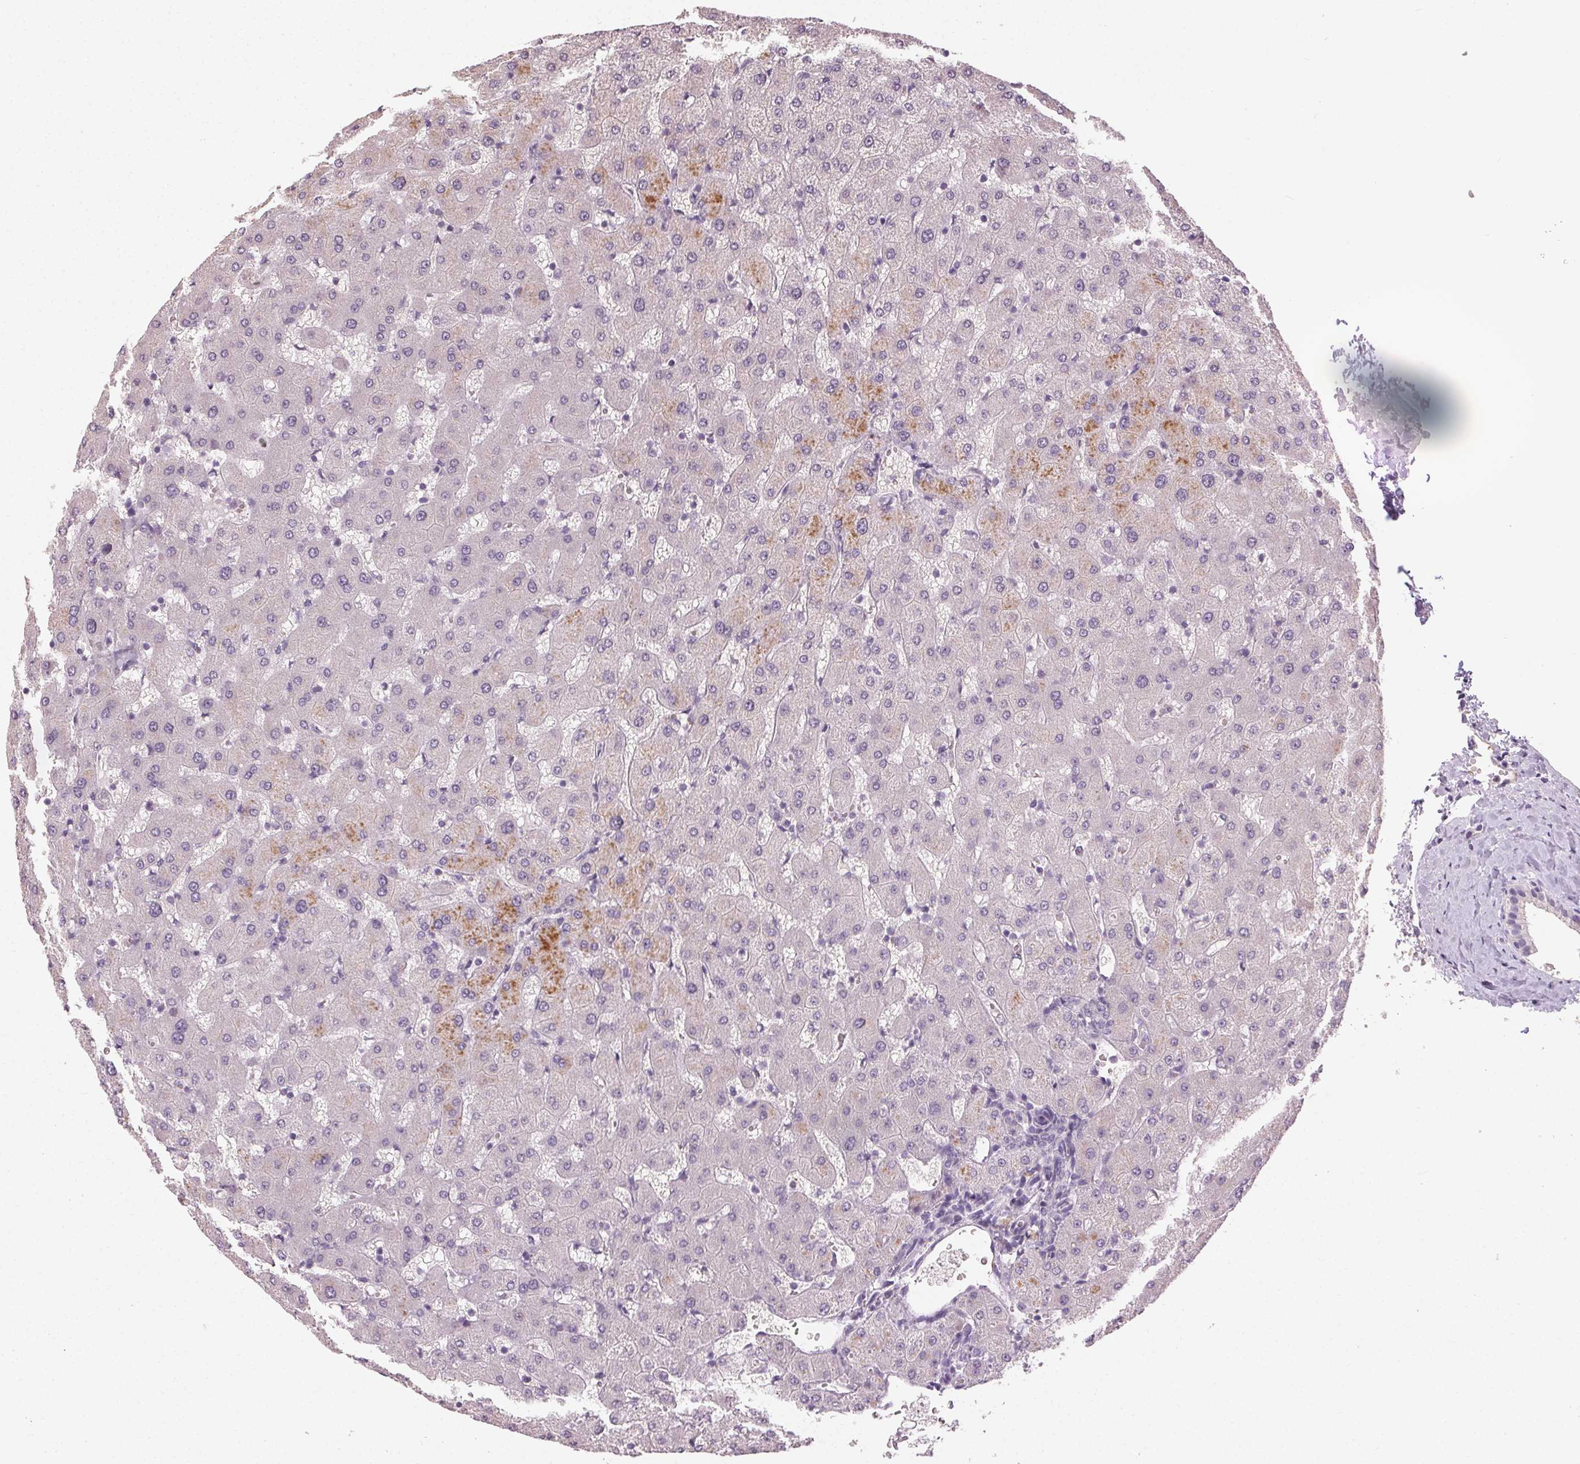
{"staining": {"intensity": "negative", "quantity": "none", "location": "none"}, "tissue": "liver", "cell_type": "Cholangiocytes", "image_type": "normal", "snomed": [{"axis": "morphology", "description": "Normal tissue, NOS"}, {"axis": "topography", "description": "Liver"}], "caption": "Liver stained for a protein using immunohistochemistry (IHC) displays no expression cholangiocytes.", "gene": "CLTRN", "patient": {"sex": "female", "age": 63}}